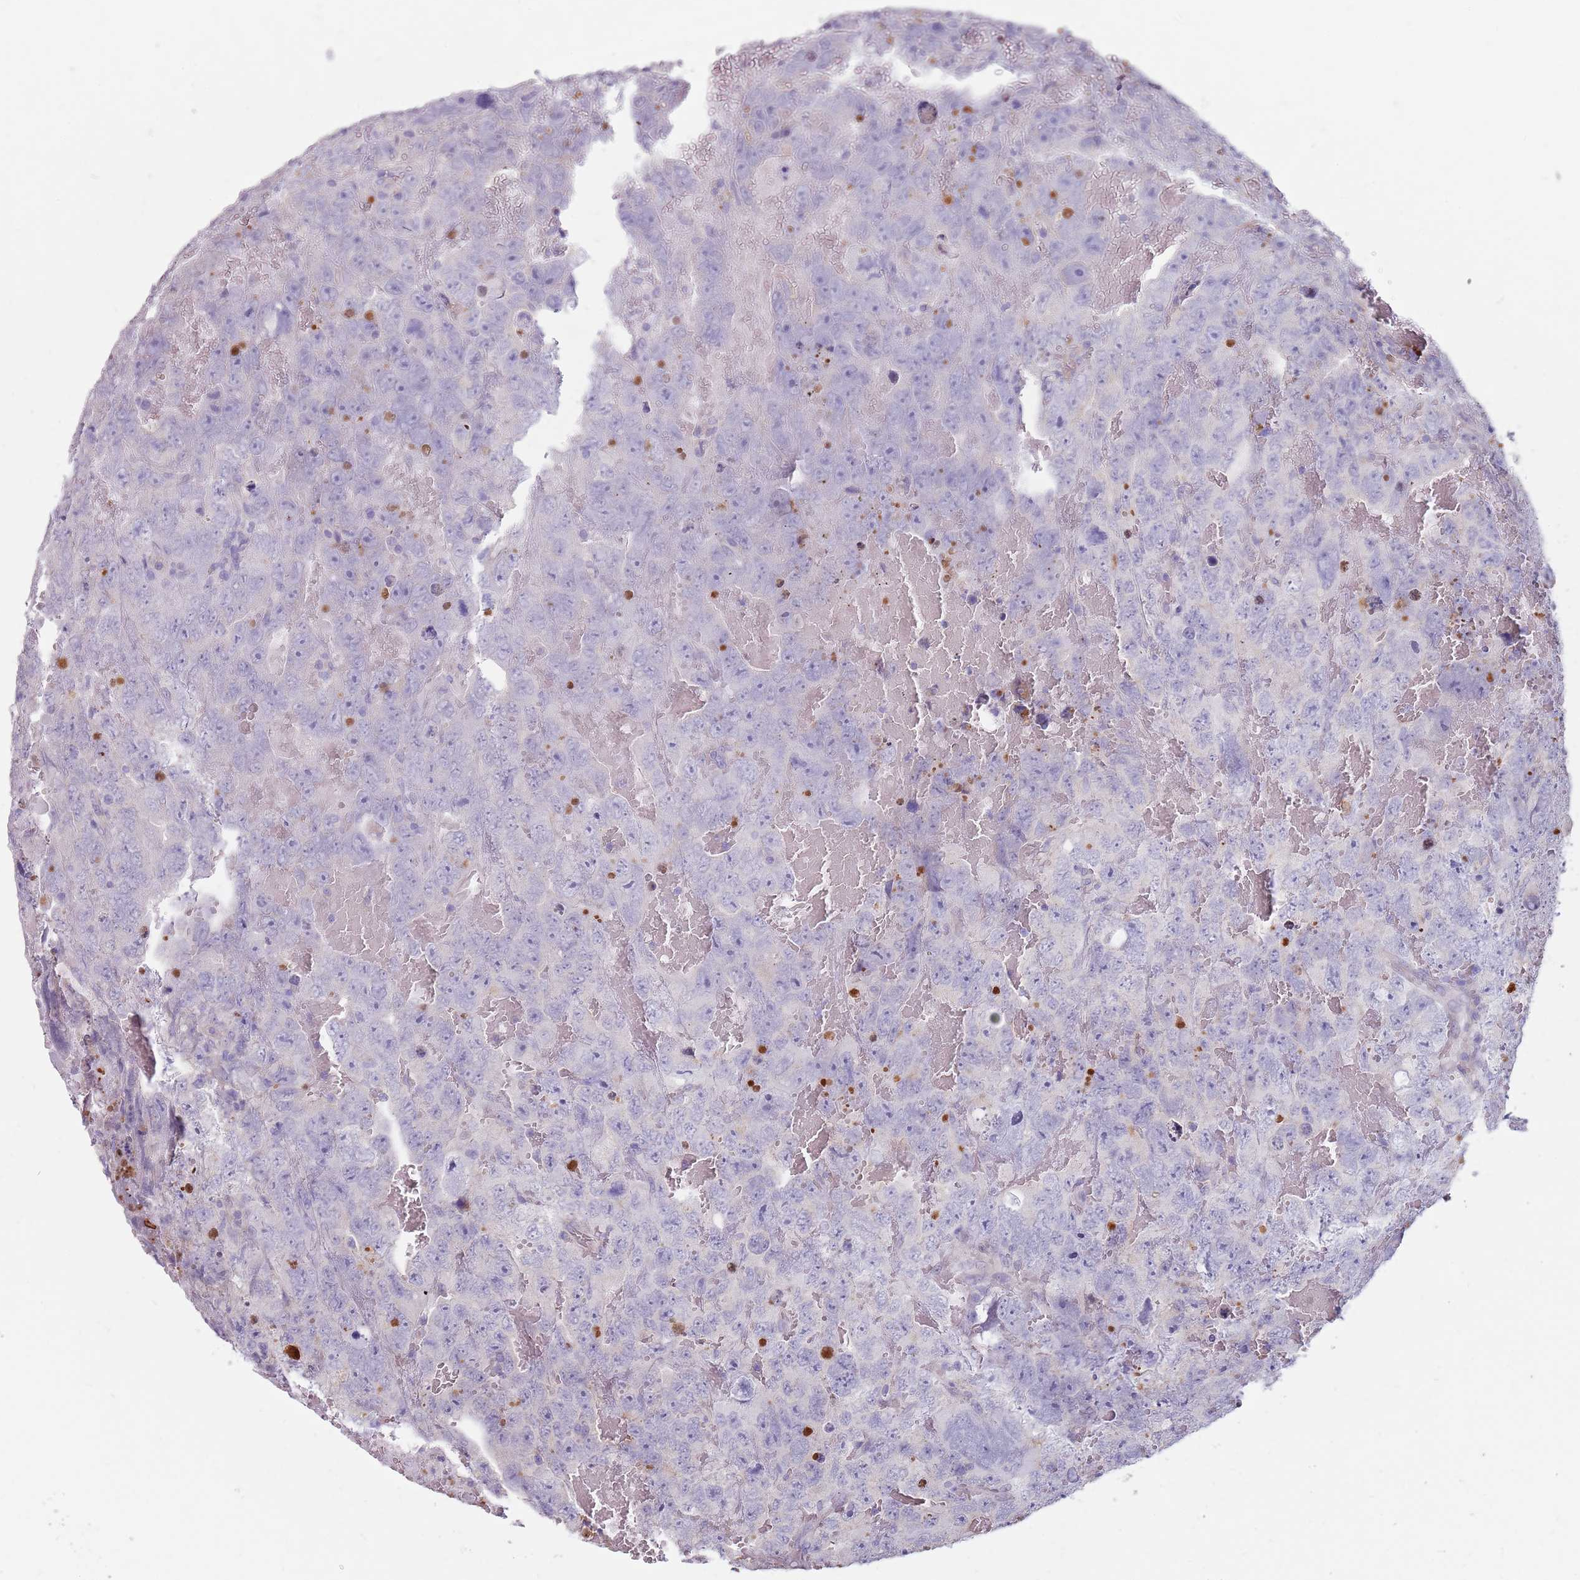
{"staining": {"intensity": "negative", "quantity": "none", "location": "none"}, "tissue": "testis cancer", "cell_type": "Tumor cells", "image_type": "cancer", "snomed": [{"axis": "morphology", "description": "Carcinoma, Embryonal, NOS"}, {"axis": "topography", "description": "Testis"}], "caption": "Testis cancer (embryonal carcinoma) was stained to show a protein in brown. There is no significant positivity in tumor cells.", "gene": "DXO", "patient": {"sex": "male", "age": 45}}